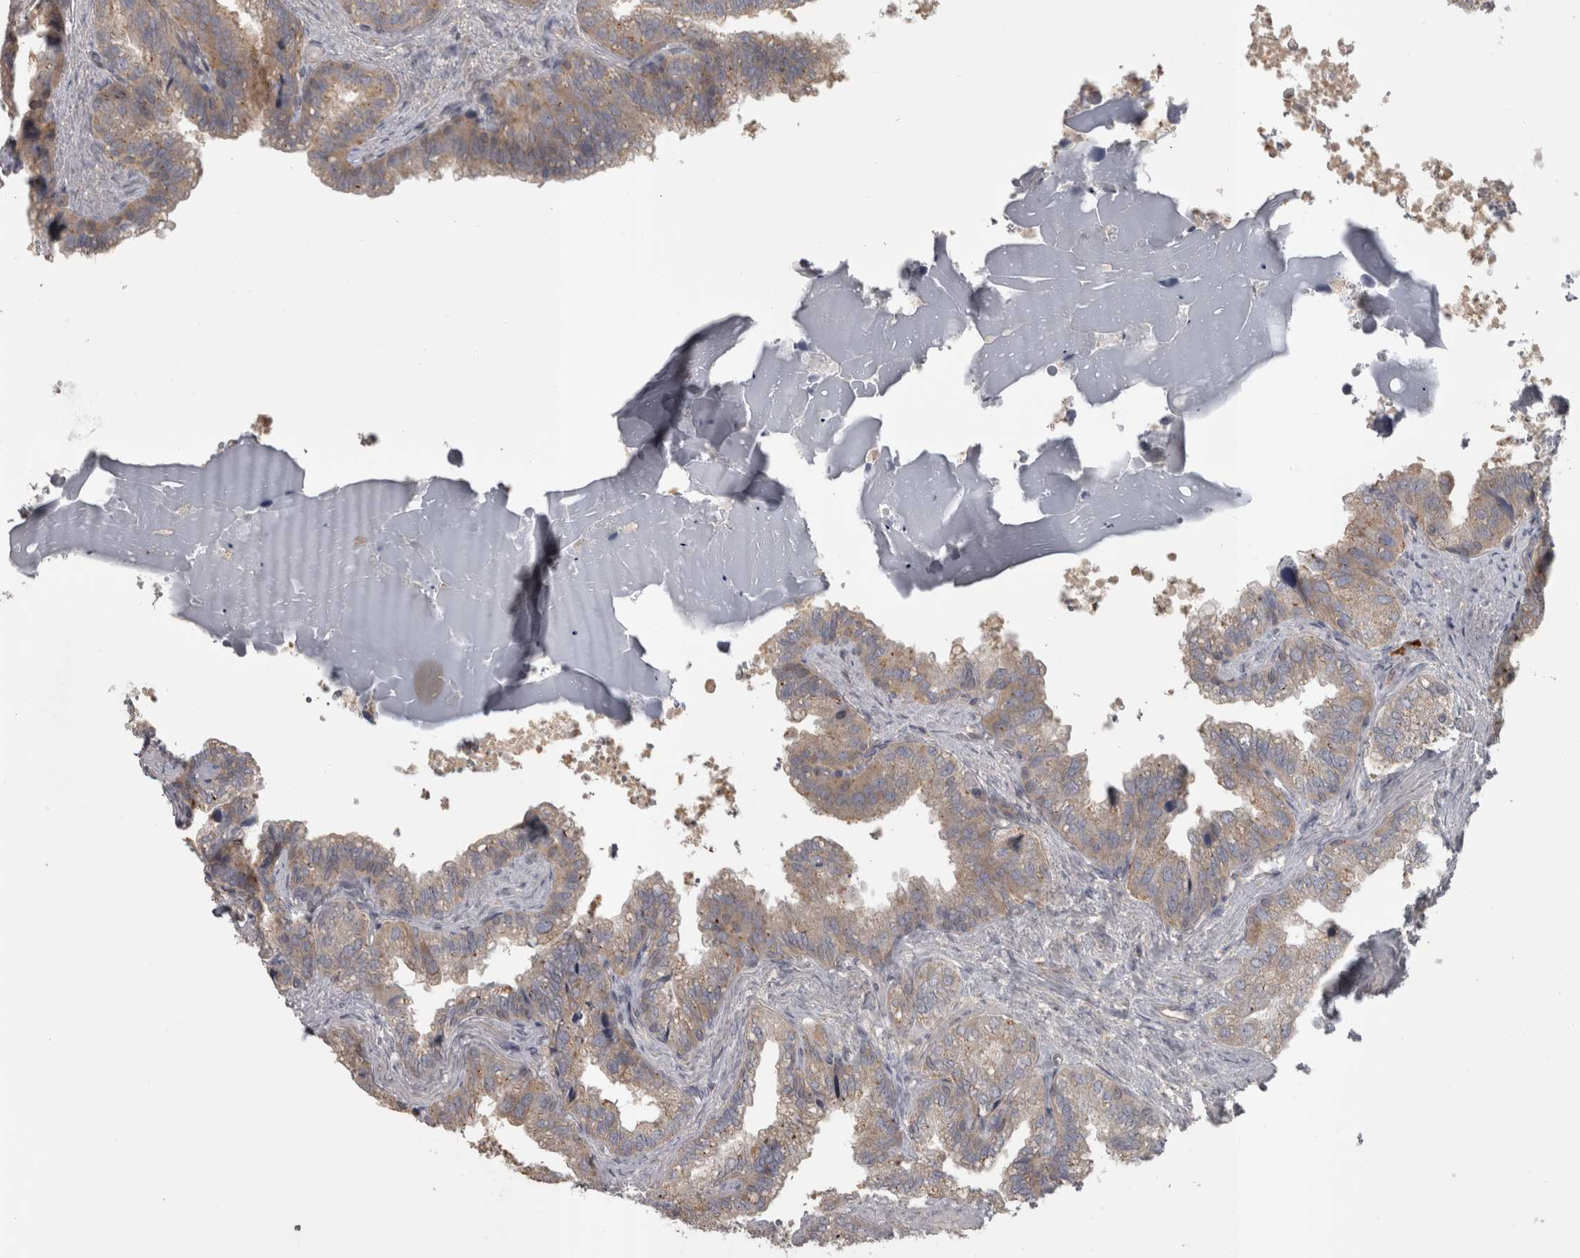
{"staining": {"intensity": "weak", "quantity": "<25%", "location": "cytoplasmic/membranous"}, "tissue": "seminal vesicle", "cell_type": "Glandular cells", "image_type": "normal", "snomed": [{"axis": "morphology", "description": "Normal tissue, NOS"}, {"axis": "topography", "description": "Seminal veicle"}], "caption": "IHC of normal seminal vesicle shows no positivity in glandular cells.", "gene": "SLCO5A1", "patient": {"sex": "male", "age": 46}}